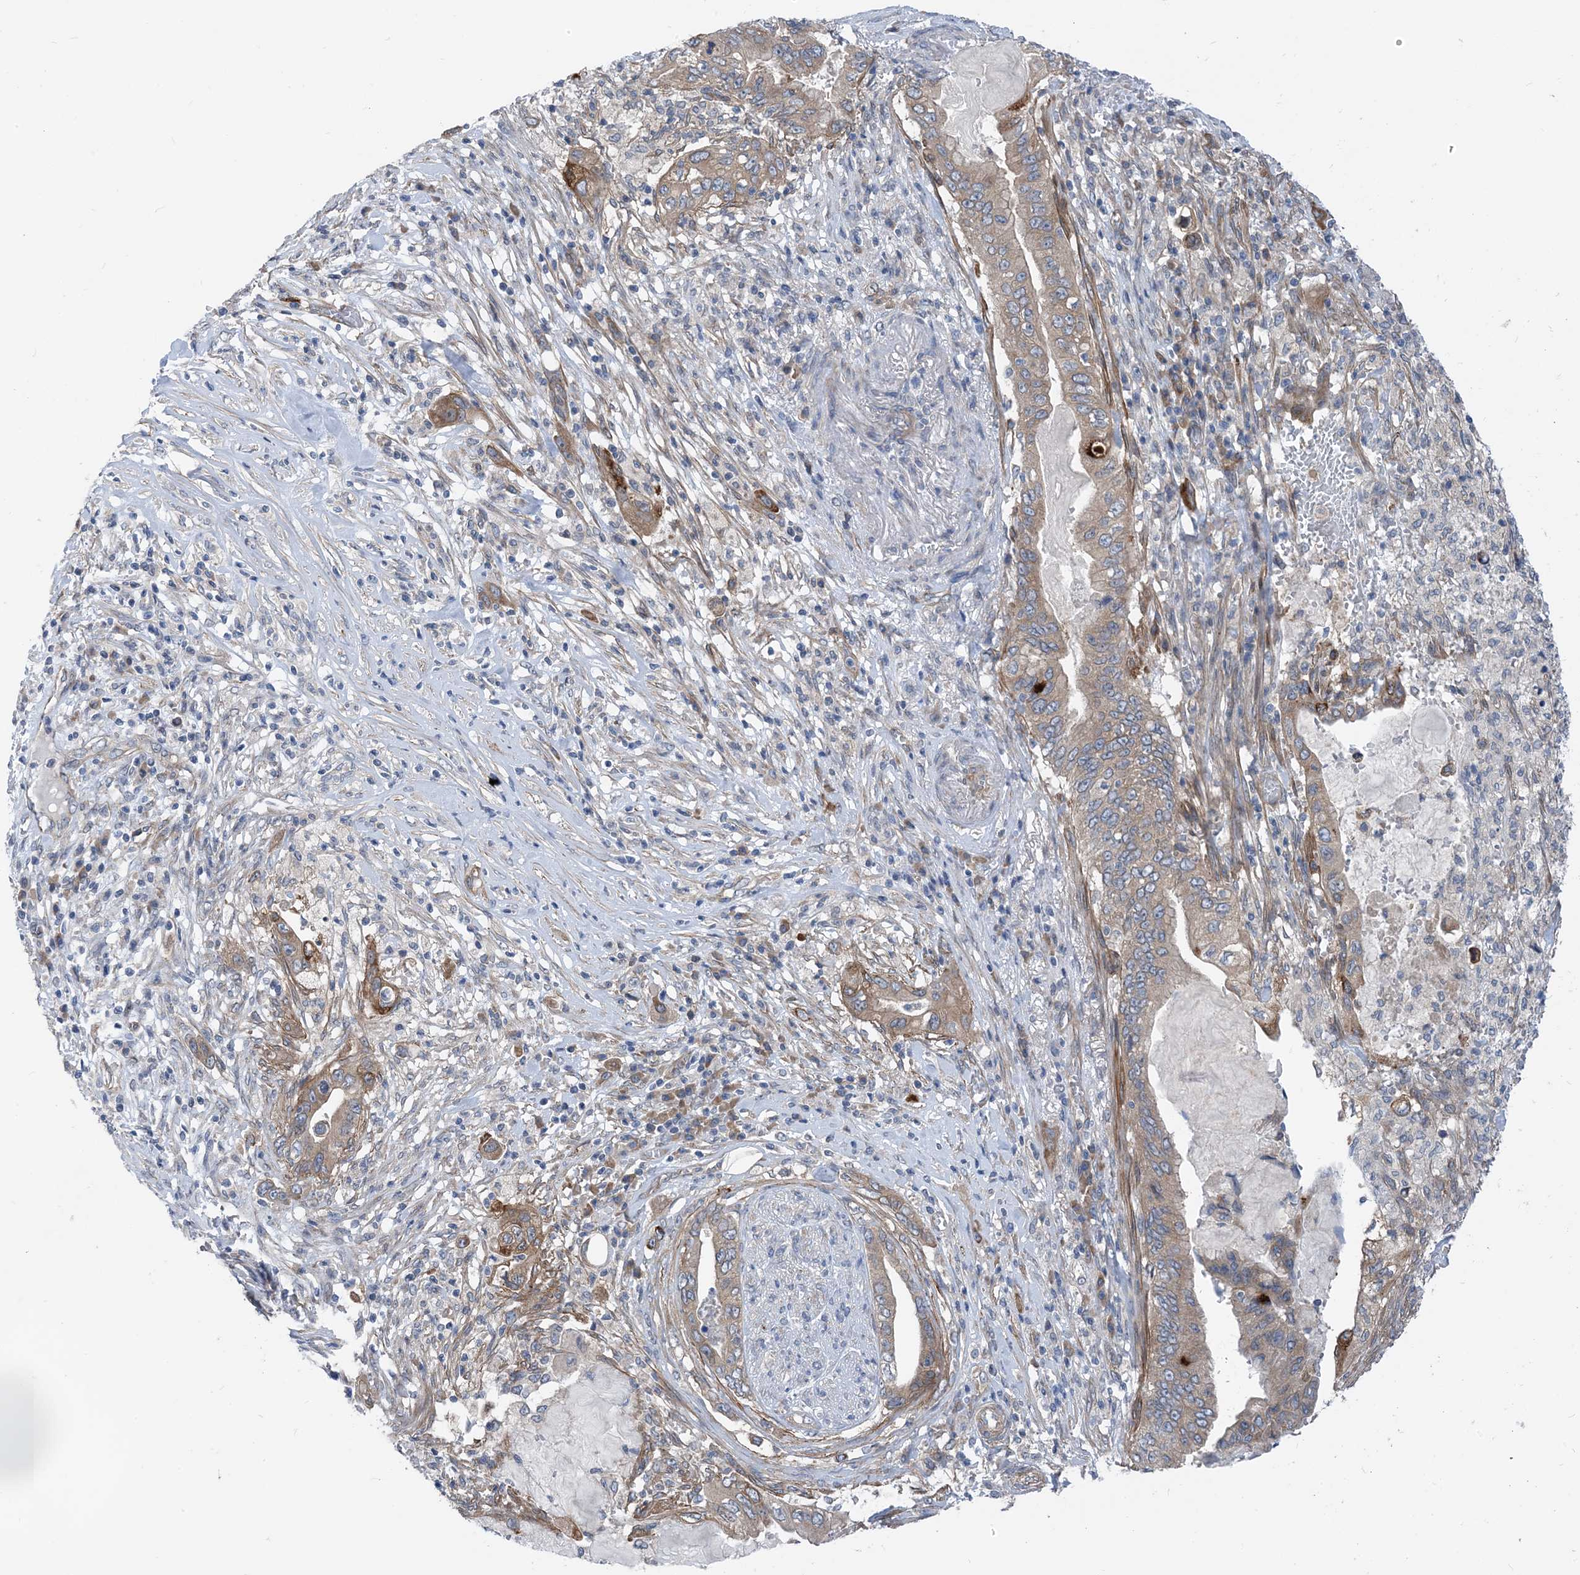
{"staining": {"intensity": "moderate", "quantity": "<25%", "location": "cytoplasmic/membranous"}, "tissue": "pancreatic cancer", "cell_type": "Tumor cells", "image_type": "cancer", "snomed": [{"axis": "morphology", "description": "Adenocarcinoma, NOS"}, {"axis": "topography", "description": "Pancreas"}], "caption": "A histopathology image of pancreatic cancer stained for a protein demonstrates moderate cytoplasmic/membranous brown staining in tumor cells.", "gene": "PLEKHA3", "patient": {"sex": "female", "age": 73}}